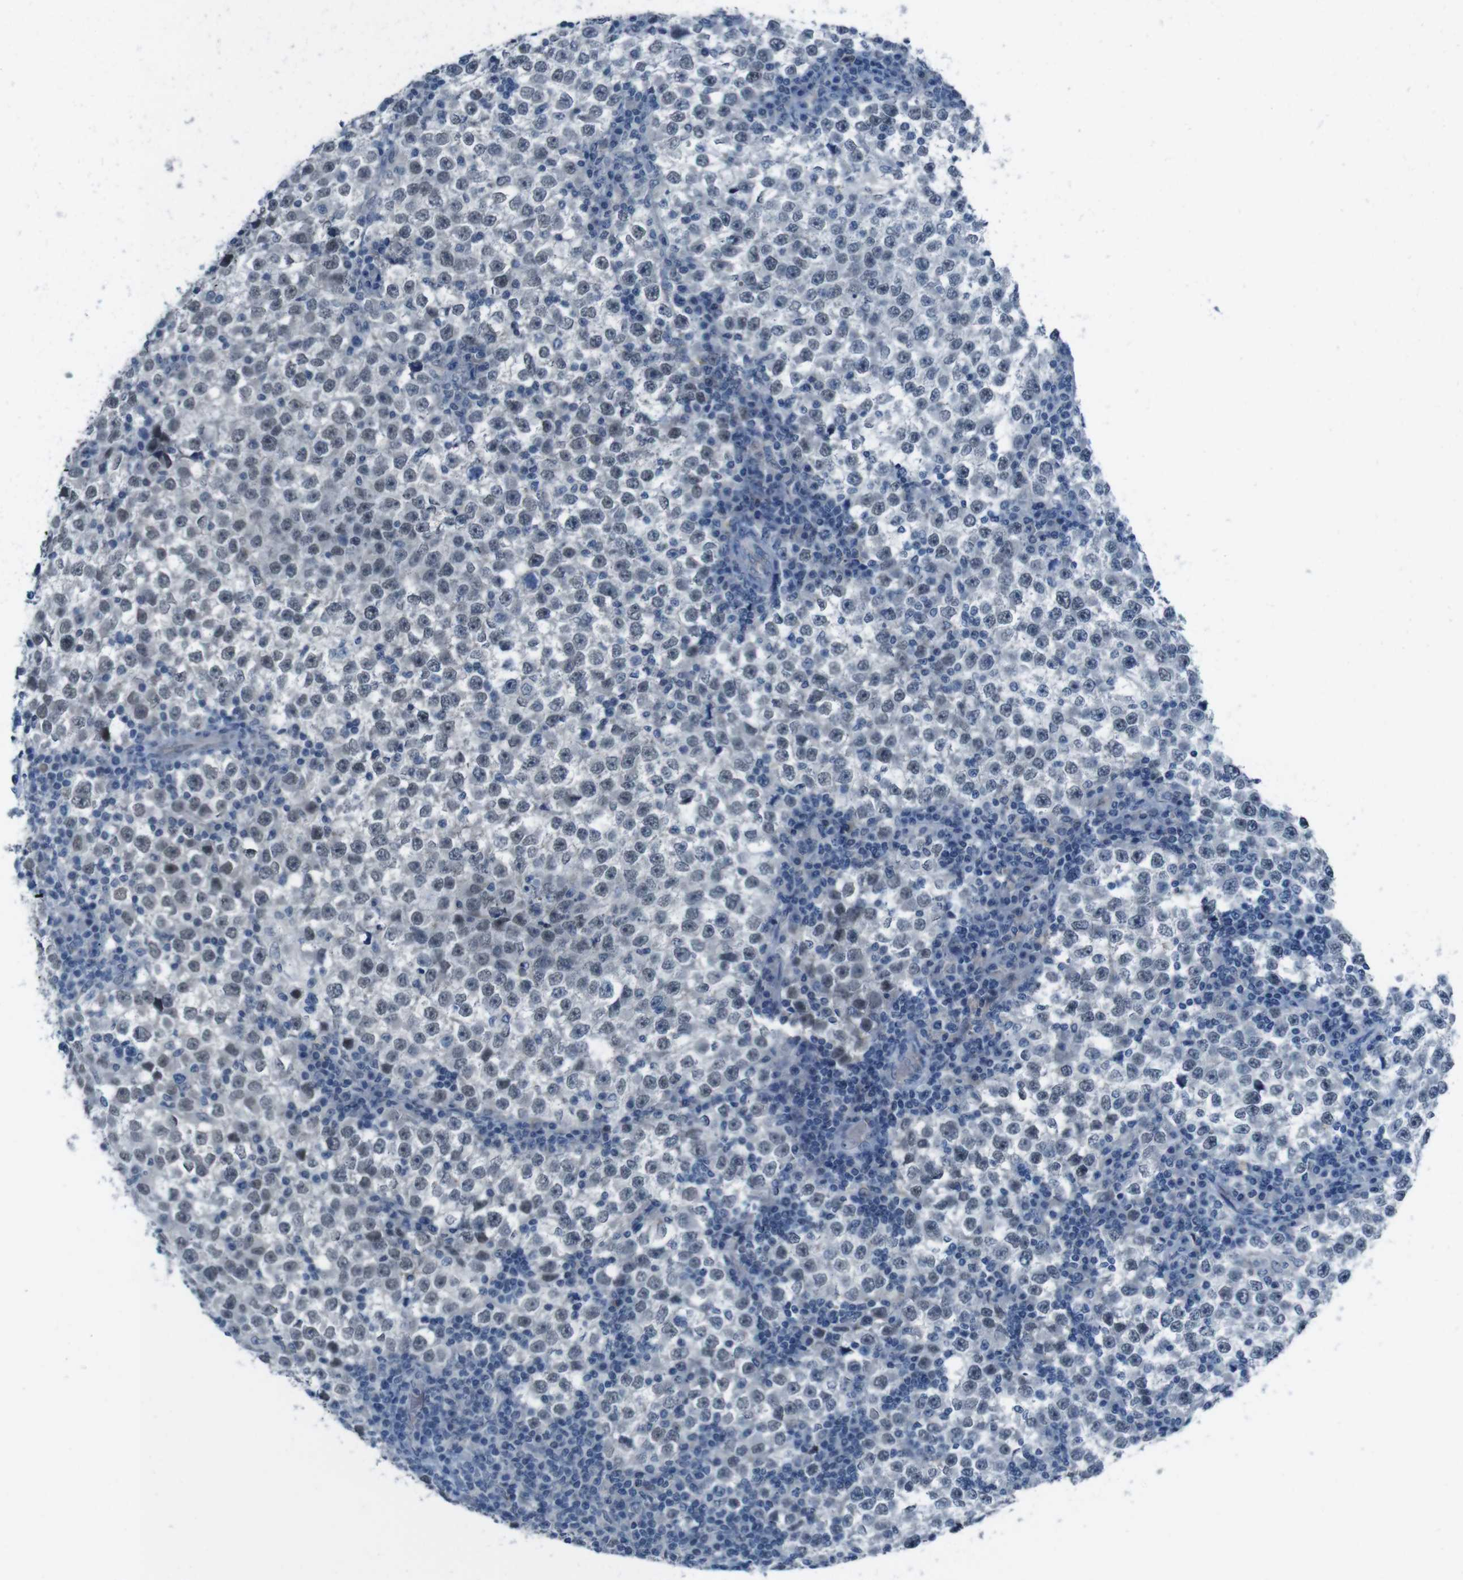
{"staining": {"intensity": "negative", "quantity": "none", "location": "none"}, "tissue": "testis cancer", "cell_type": "Tumor cells", "image_type": "cancer", "snomed": [{"axis": "morphology", "description": "Seminoma, NOS"}, {"axis": "topography", "description": "Testis"}], "caption": "A high-resolution photomicrograph shows immunohistochemistry staining of testis seminoma, which exhibits no significant expression in tumor cells. (Immunohistochemistry (ihc), brightfield microscopy, high magnification).", "gene": "CDHR2", "patient": {"sex": "male", "age": 65}}